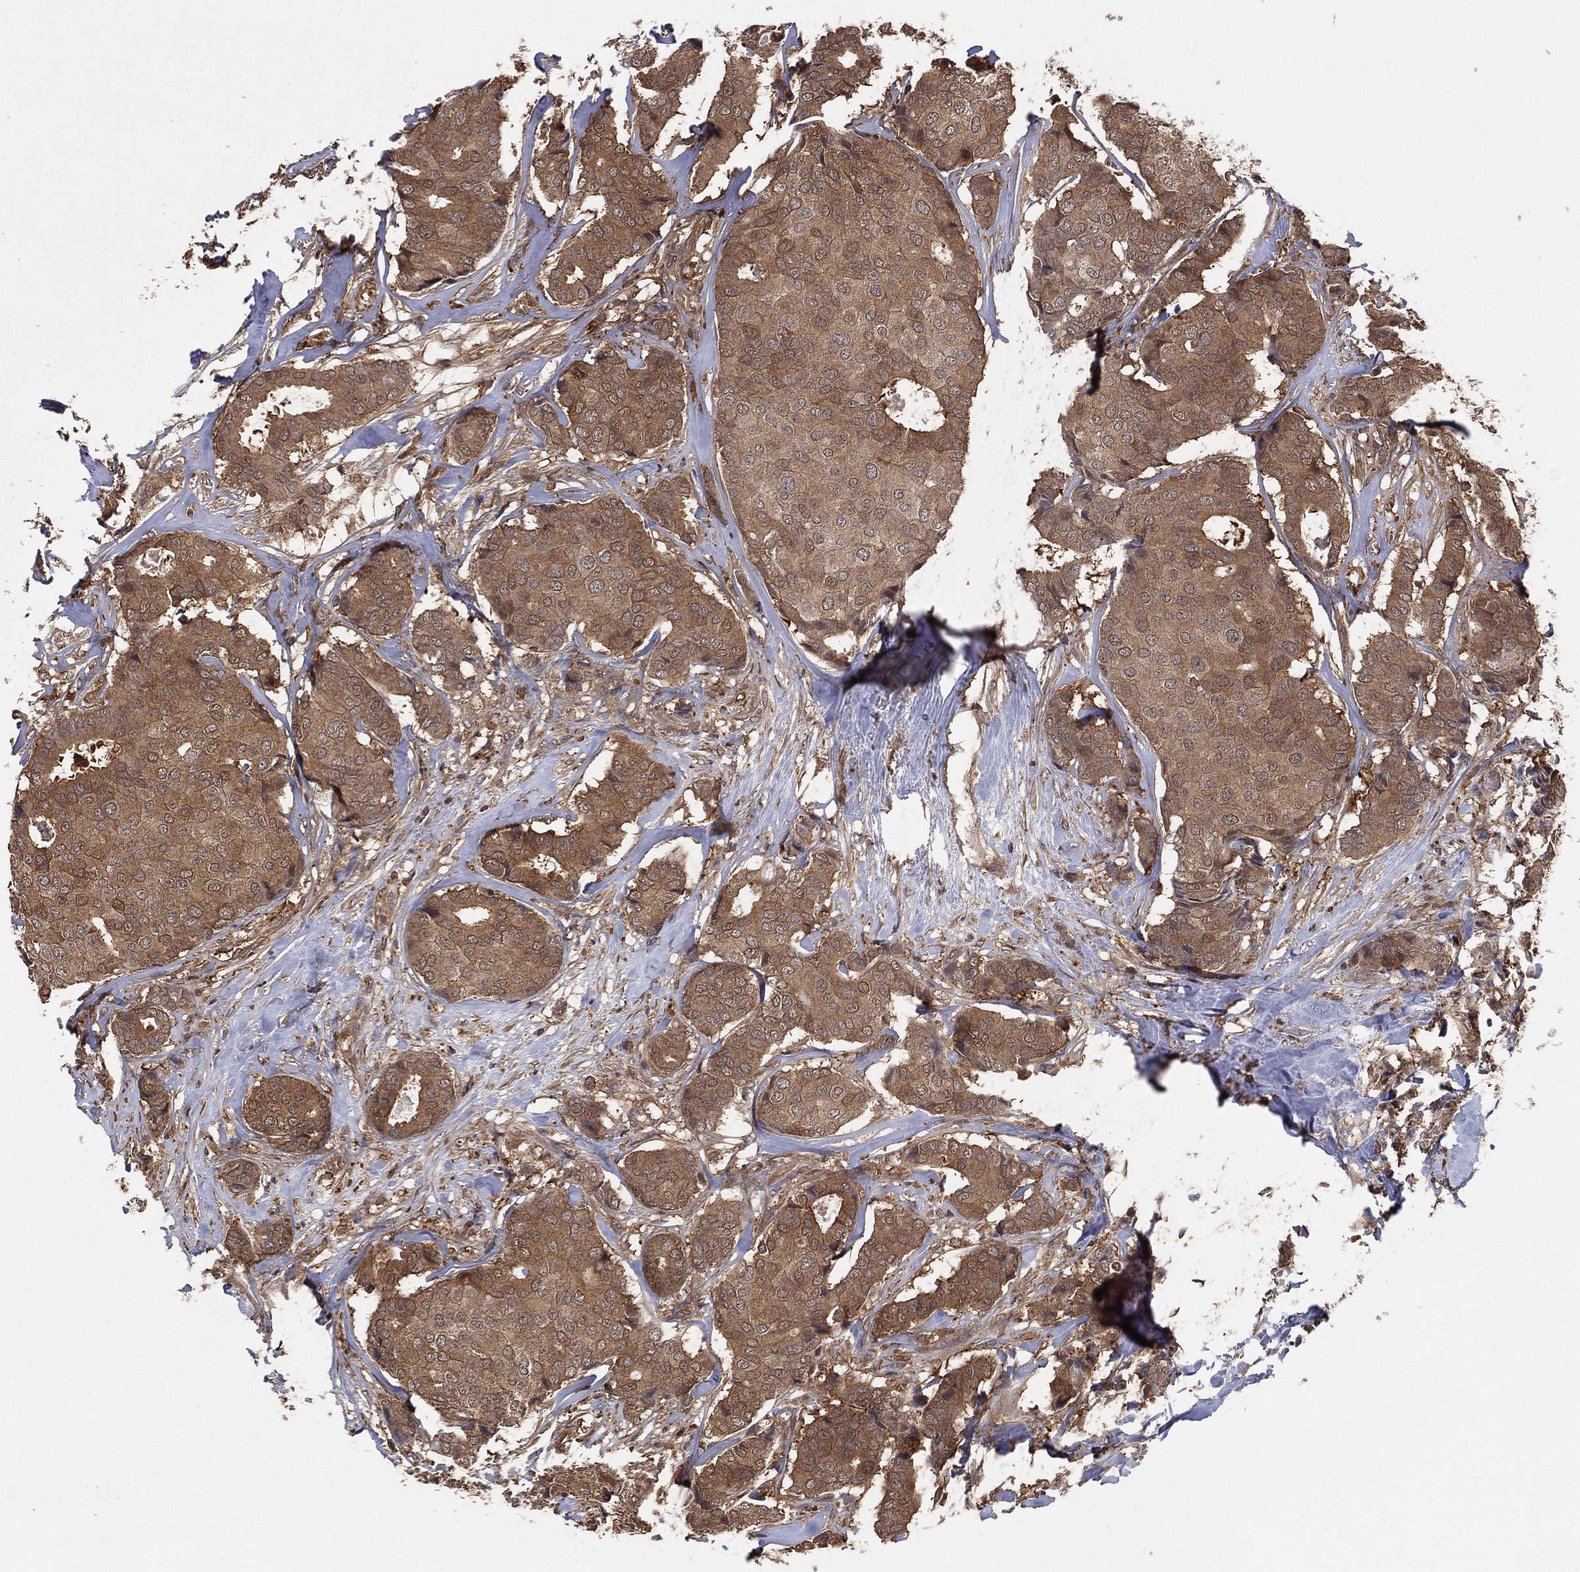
{"staining": {"intensity": "moderate", "quantity": ">75%", "location": "cytoplasmic/membranous"}, "tissue": "breast cancer", "cell_type": "Tumor cells", "image_type": "cancer", "snomed": [{"axis": "morphology", "description": "Duct carcinoma"}, {"axis": "topography", "description": "Breast"}], "caption": "Brown immunohistochemical staining in human breast cancer demonstrates moderate cytoplasmic/membranous positivity in about >75% of tumor cells. The staining is performed using DAB brown chromogen to label protein expression. The nuclei are counter-stained blue using hematoxylin.", "gene": "PSMG4", "patient": {"sex": "female", "age": 75}}